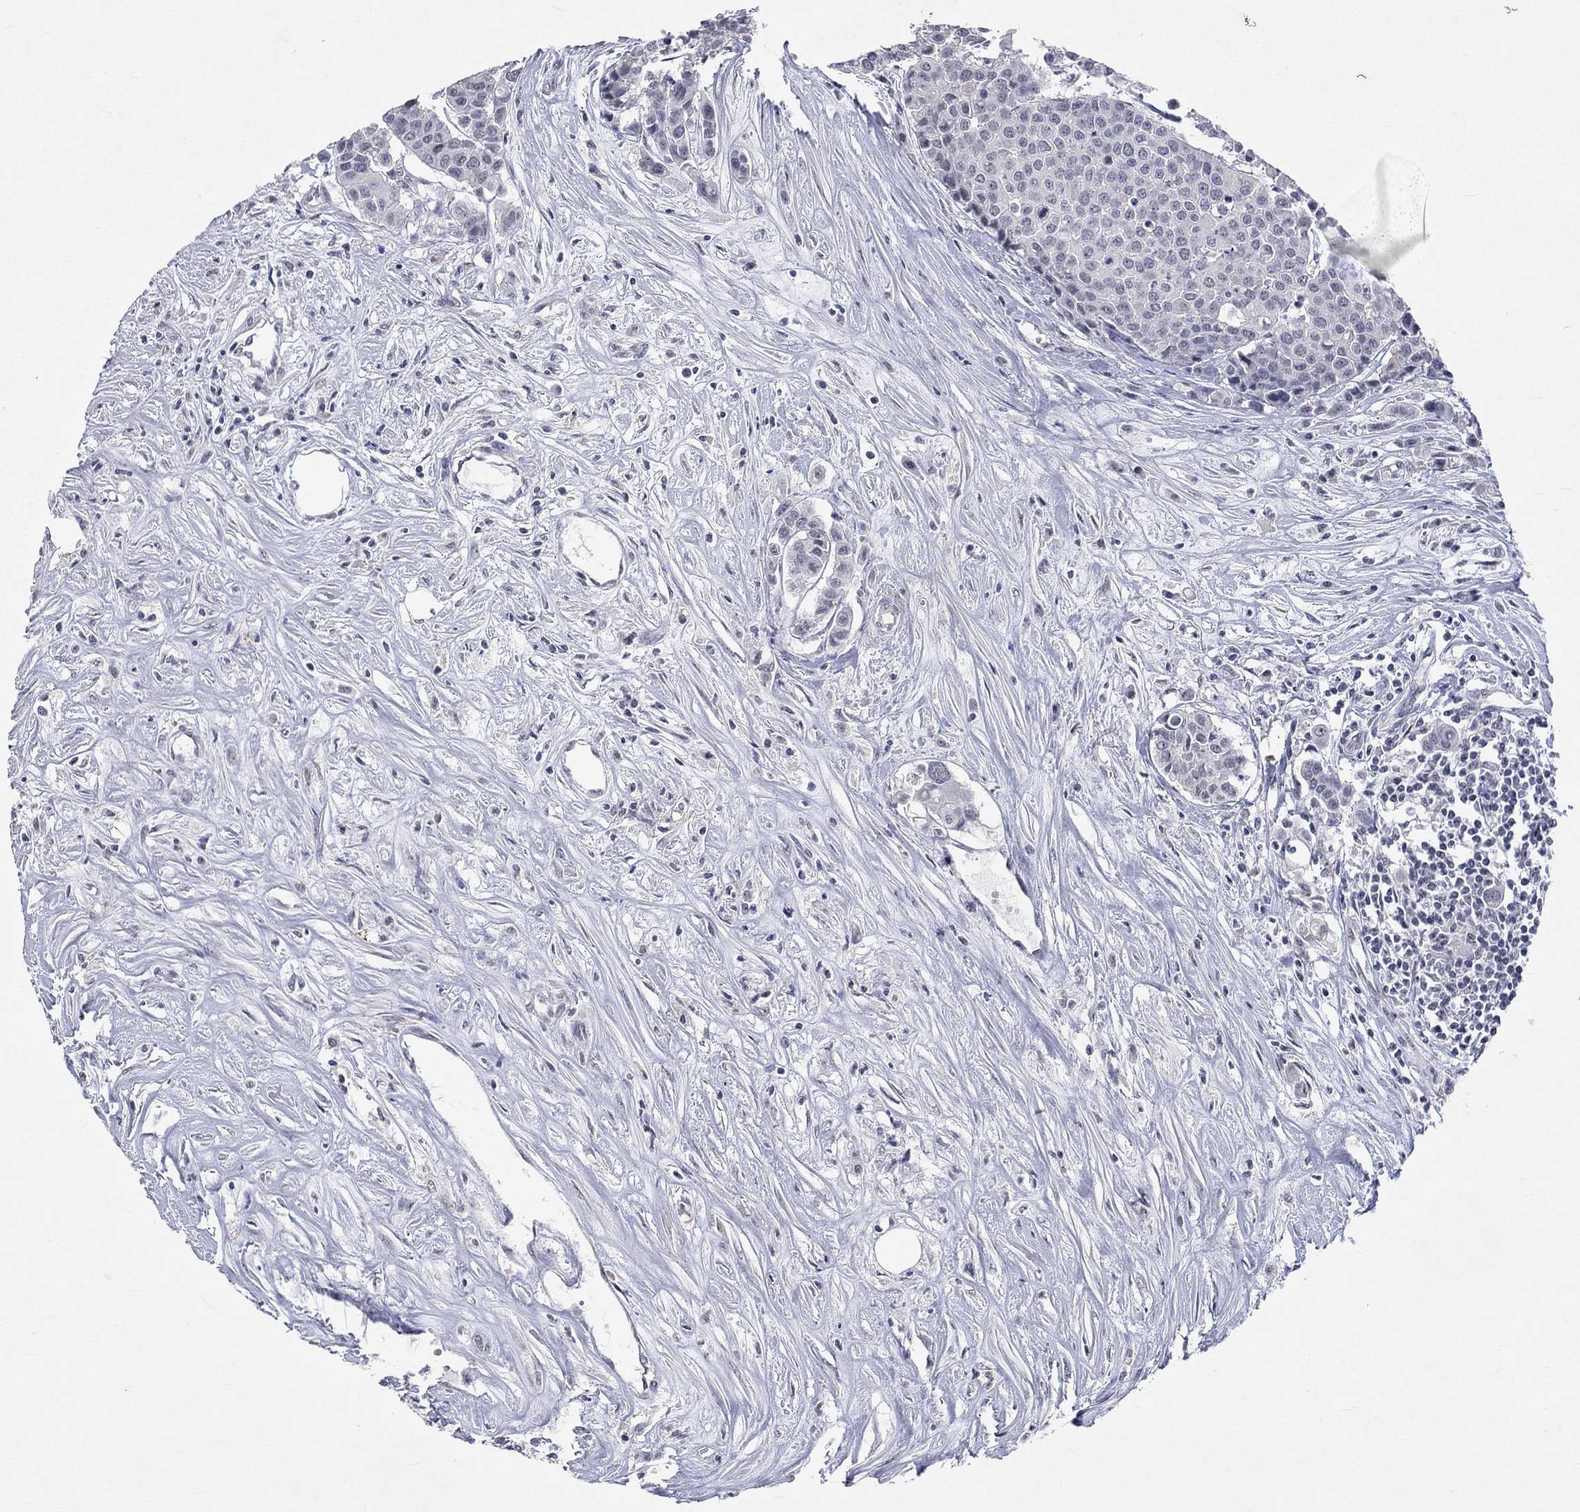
{"staining": {"intensity": "negative", "quantity": "none", "location": "none"}, "tissue": "carcinoid", "cell_type": "Tumor cells", "image_type": "cancer", "snomed": [{"axis": "morphology", "description": "Carcinoid, malignant, NOS"}, {"axis": "topography", "description": "Colon"}], "caption": "DAB immunohistochemical staining of human carcinoid displays no significant staining in tumor cells.", "gene": "TMEM143", "patient": {"sex": "male", "age": 81}}